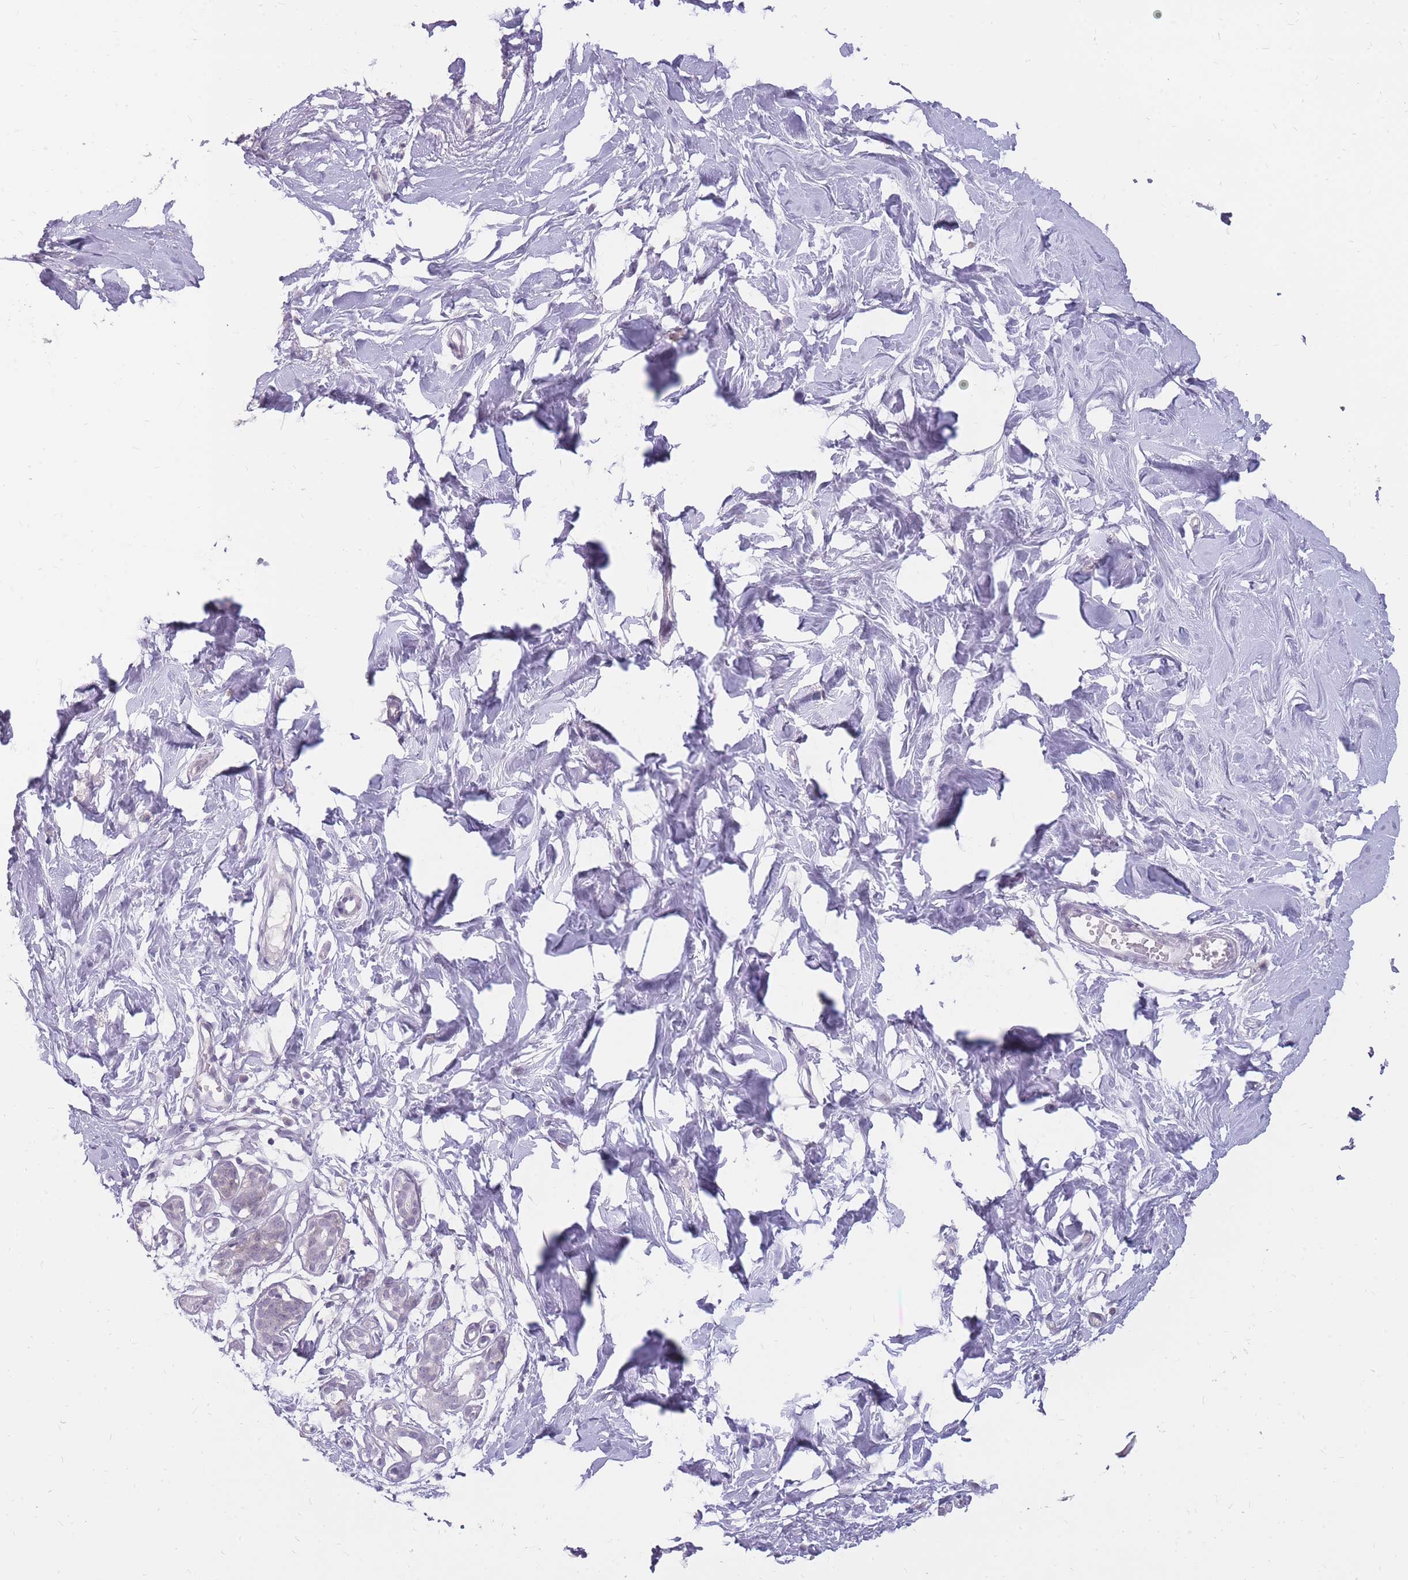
{"staining": {"intensity": "negative", "quantity": "none", "location": "none"}, "tissue": "breast", "cell_type": "Adipocytes", "image_type": "normal", "snomed": [{"axis": "morphology", "description": "Normal tissue, NOS"}, {"axis": "topography", "description": "Breast"}], "caption": "Immunohistochemistry of unremarkable human breast displays no staining in adipocytes. (Stains: DAB IHC with hematoxylin counter stain, Microscopy: brightfield microscopy at high magnification).", "gene": "POM121C", "patient": {"sex": "female", "age": 27}}